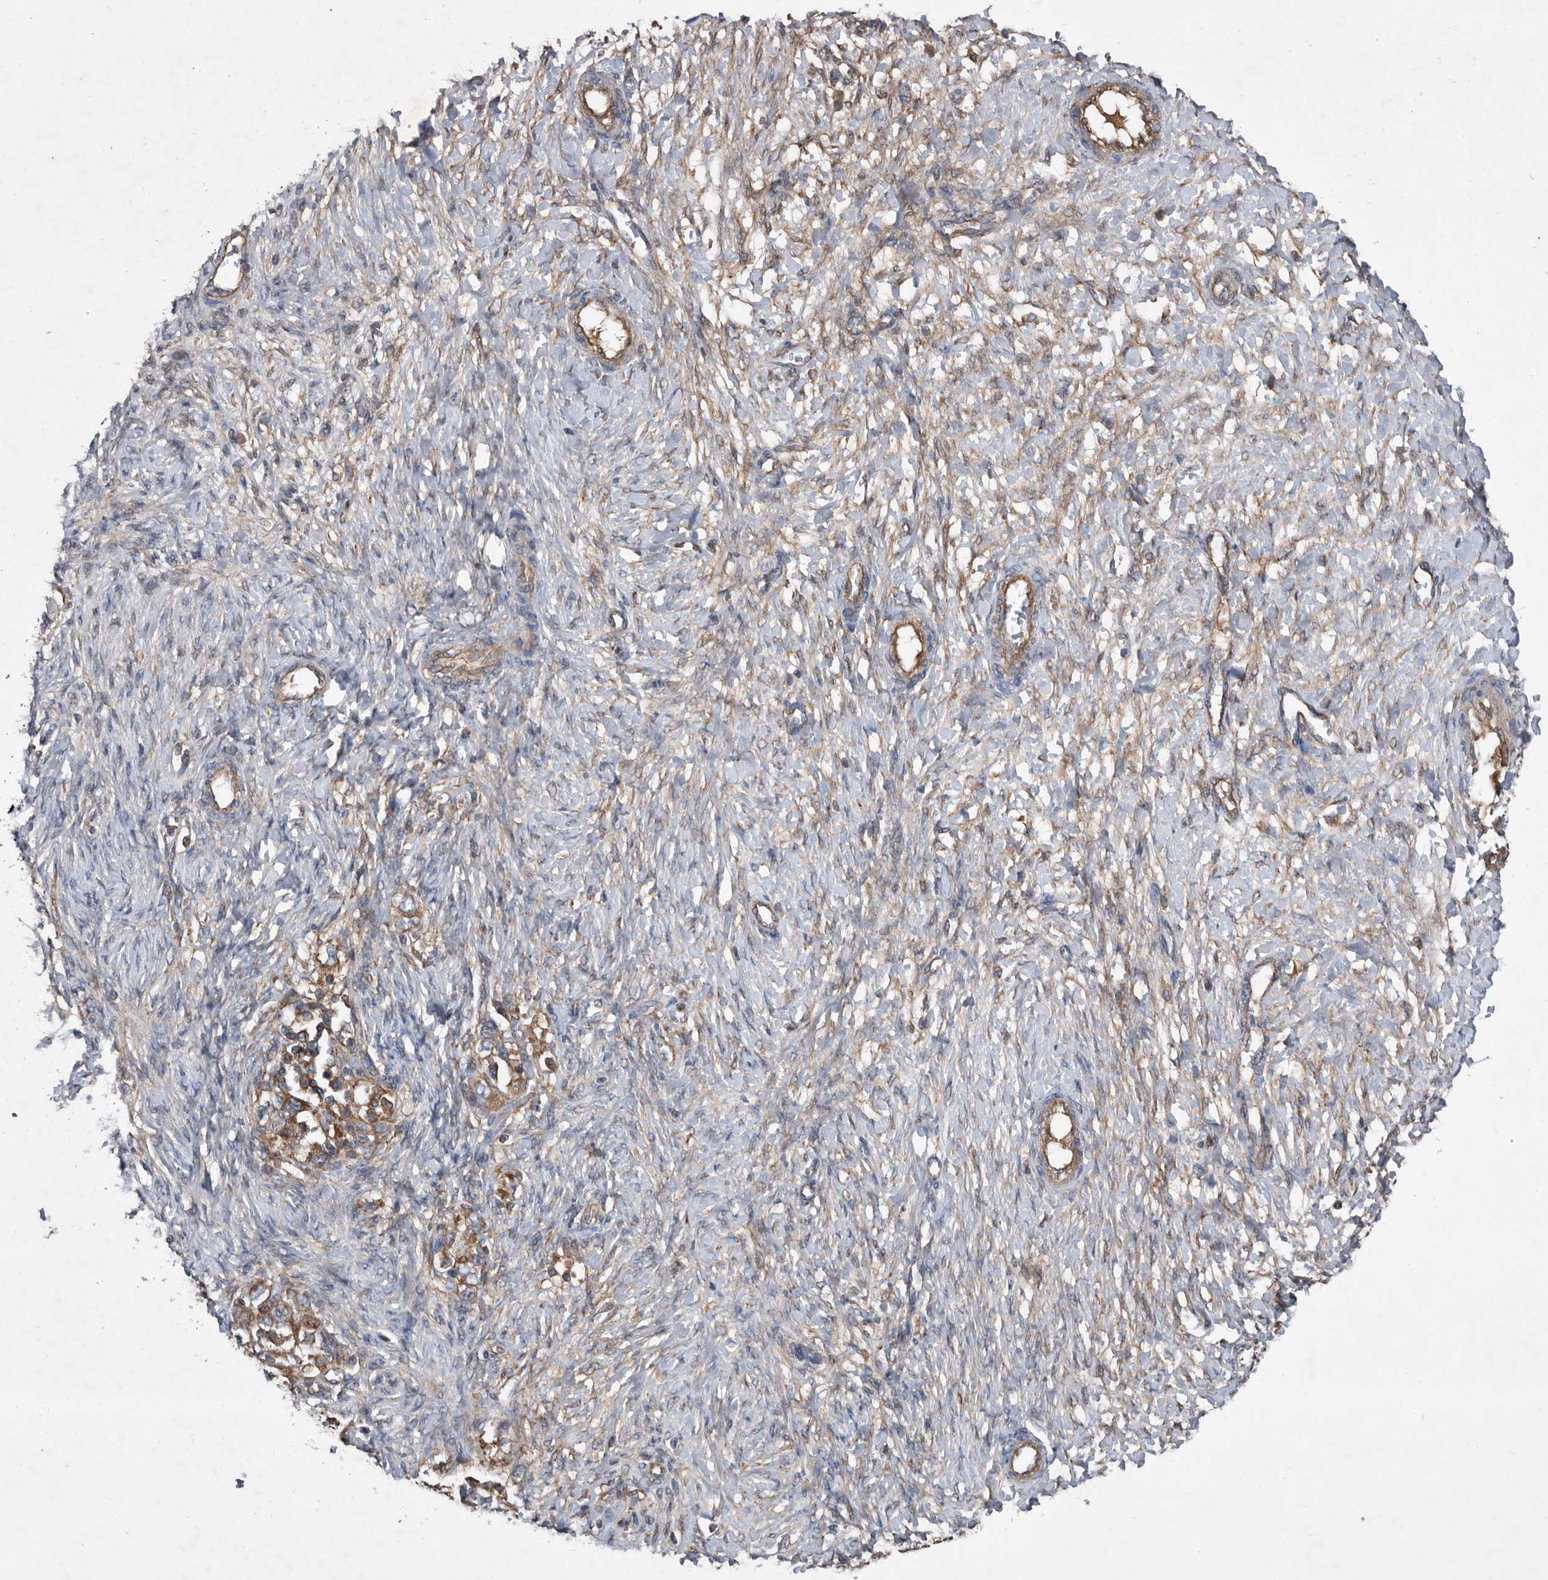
{"staining": {"intensity": "moderate", "quantity": ">75%", "location": "cytoplasmic/membranous"}, "tissue": "ovarian cancer", "cell_type": "Tumor cells", "image_type": "cancer", "snomed": [{"axis": "morphology", "description": "Carcinoma, NOS"}, {"axis": "morphology", "description": "Cystadenocarcinoma, serous, NOS"}, {"axis": "topography", "description": "Ovary"}], "caption": "Ovarian cancer tissue exhibits moderate cytoplasmic/membranous staining in about >75% of tumor cells, visualized by immunohistochemistry.", "gene": "ATP13A3", "patient": {"sex": "female", "age": 69}}